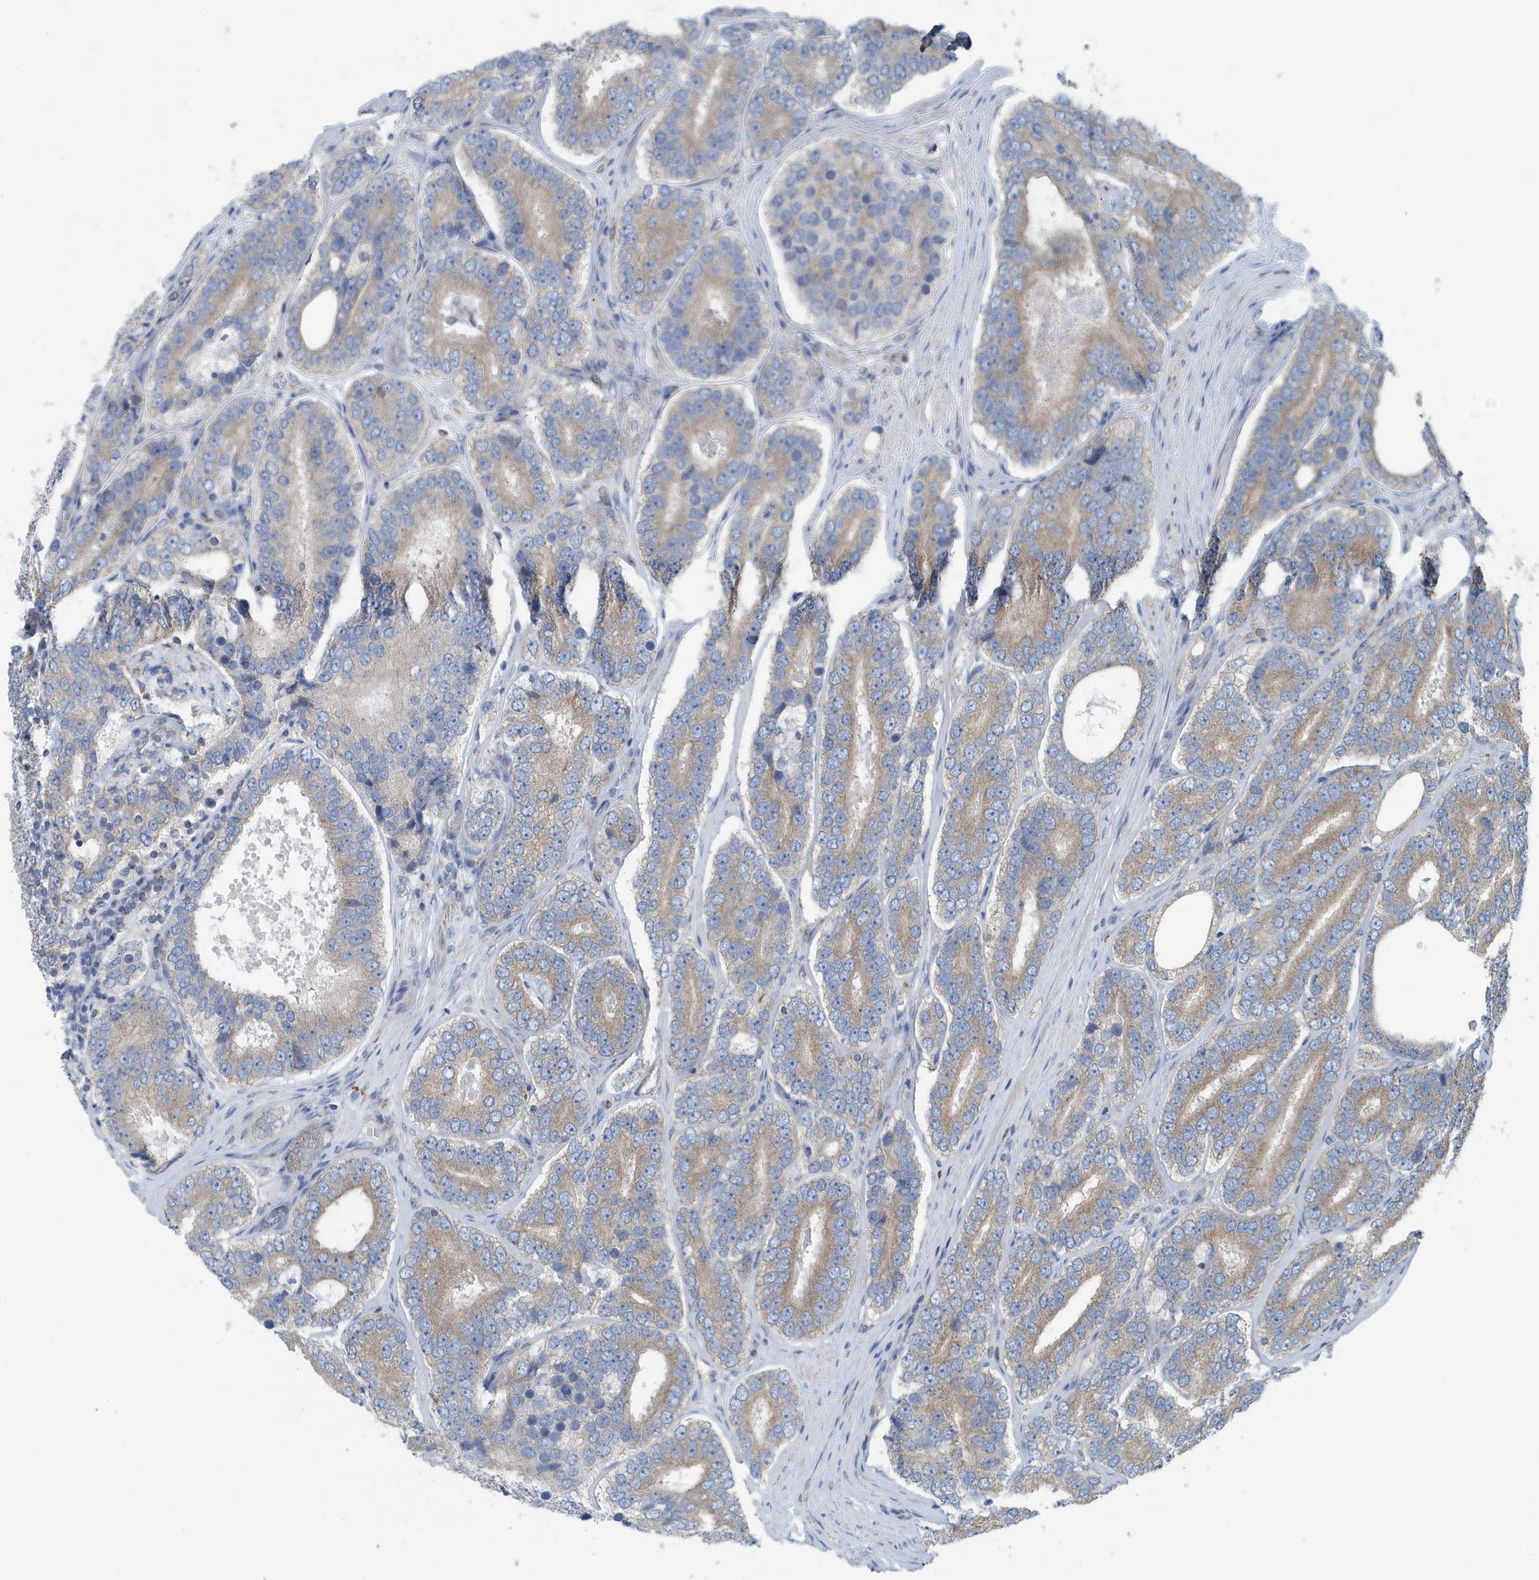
{"staining": {"intensity": "moderate", "quantity": ">75%", "location": "cytoplasmic/membranous"}, "tissue": "prostate cancer", "cell_type": "Tumor cells", "image_type": "cancer", "snomed": [{"axis": "morphology", "description": "Adenocarcinoma, High grade"}, {"axis": "topography", "description": "Prostate"}], "caption": "DAB immunohistochemical staining of adenocarcinoma (high-grade) (prostate) displays moderate cytoplasmic/membranous protein expression in approximately >75% of tumor cells.", "gene": "PPM1M", "patient": {"sex": "male", "age": 56}}